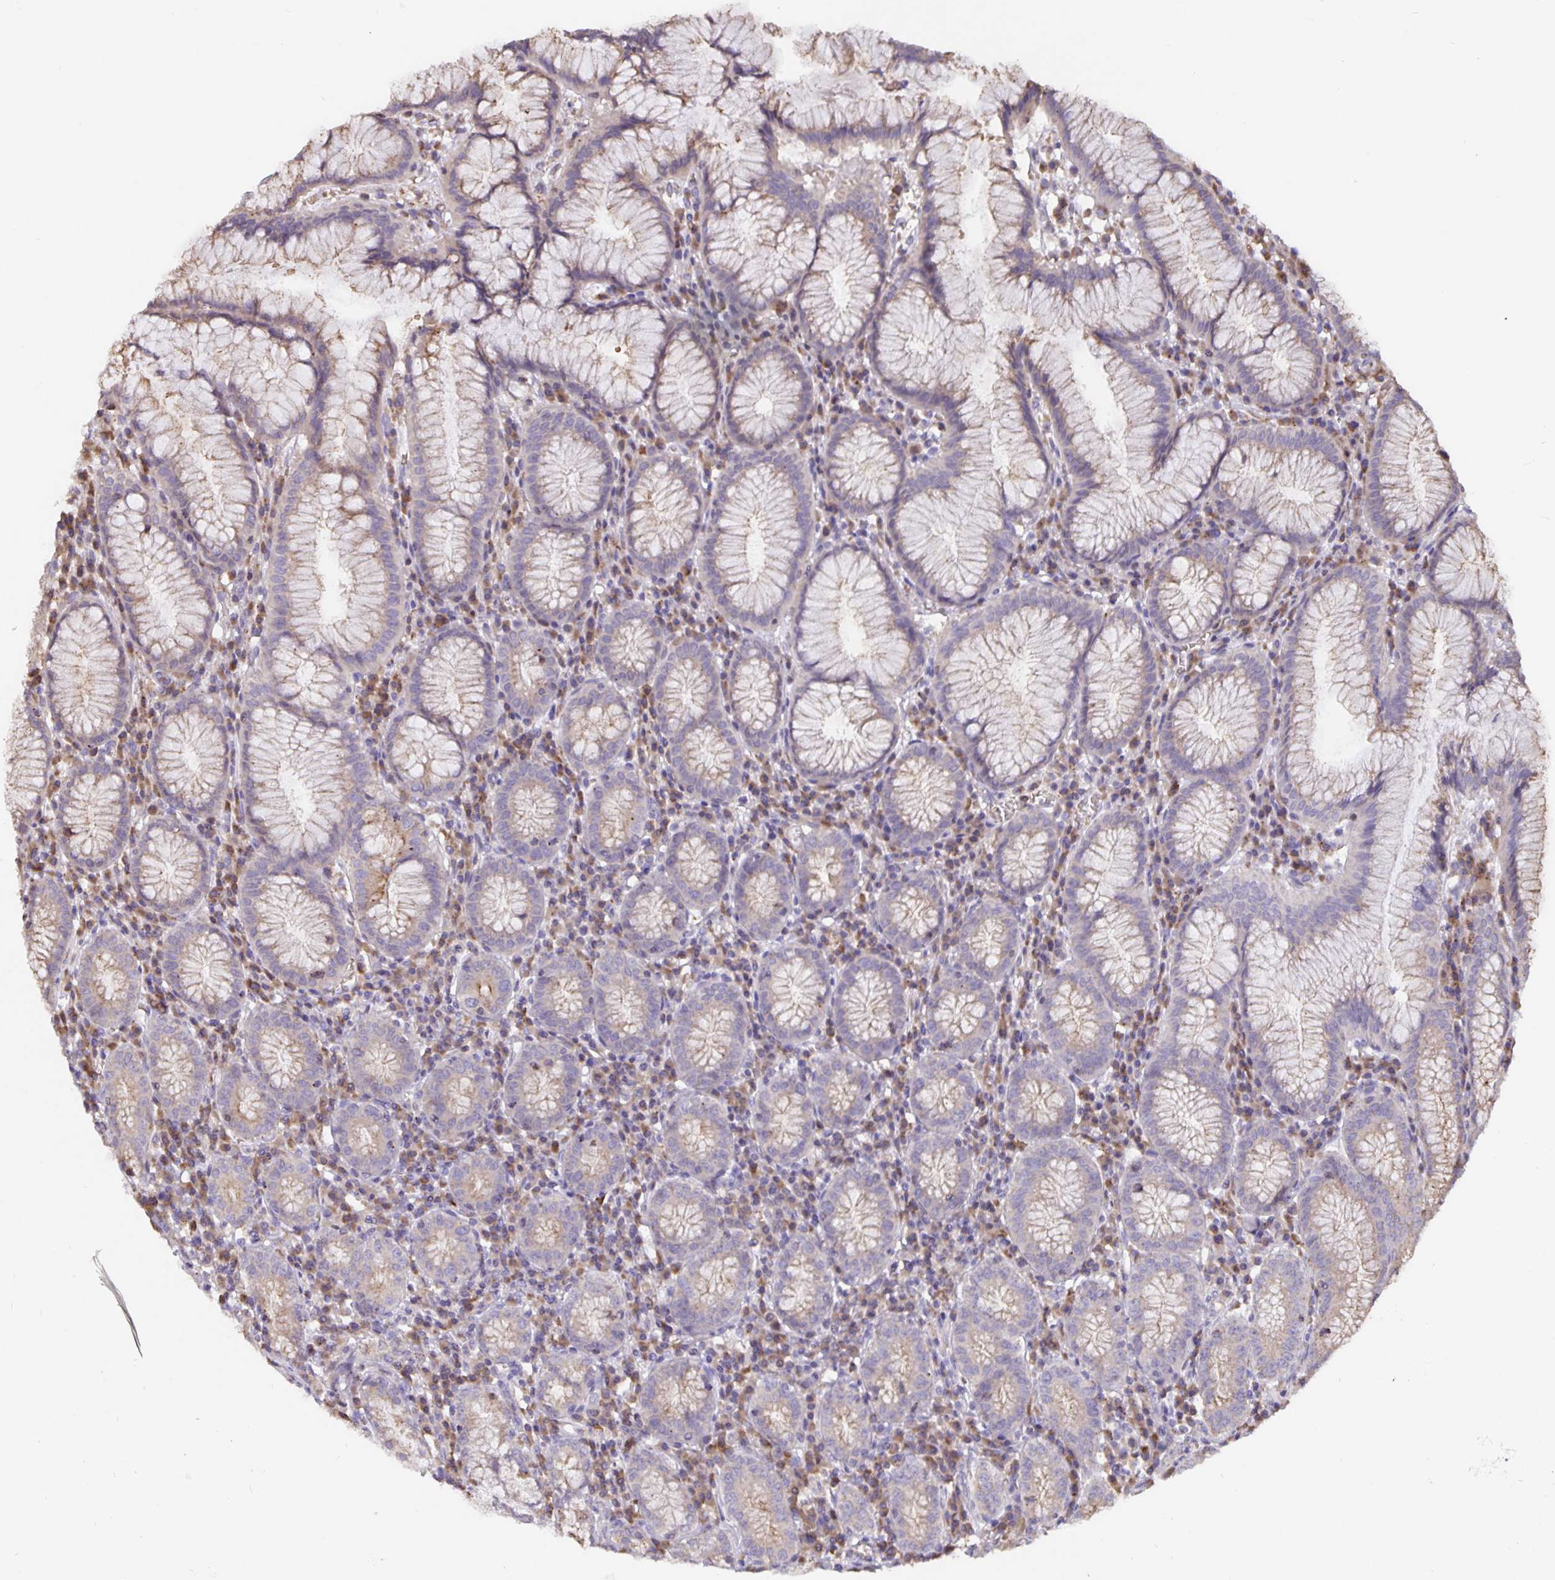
{"staining": {"intensity": "moderate", "quantity": "25%-75%", "location": "cytoplasmic/membranous"}, "tissue": "stomach", "cell_type": "Glandular cells", "image_type": "normal", "snomed": [{"axis": "morphology", "description": "Normal tissue, NOS"}, {"axis": "topography", "description": "Stomach"}], "caption": "Protein staining of benign stomach displays moderate cytoplasmic/membranous staining in approximately 25%-75% of glandular cells.", "gene": "TMEM71", "patient": {"sex": "male", "age": 55}}